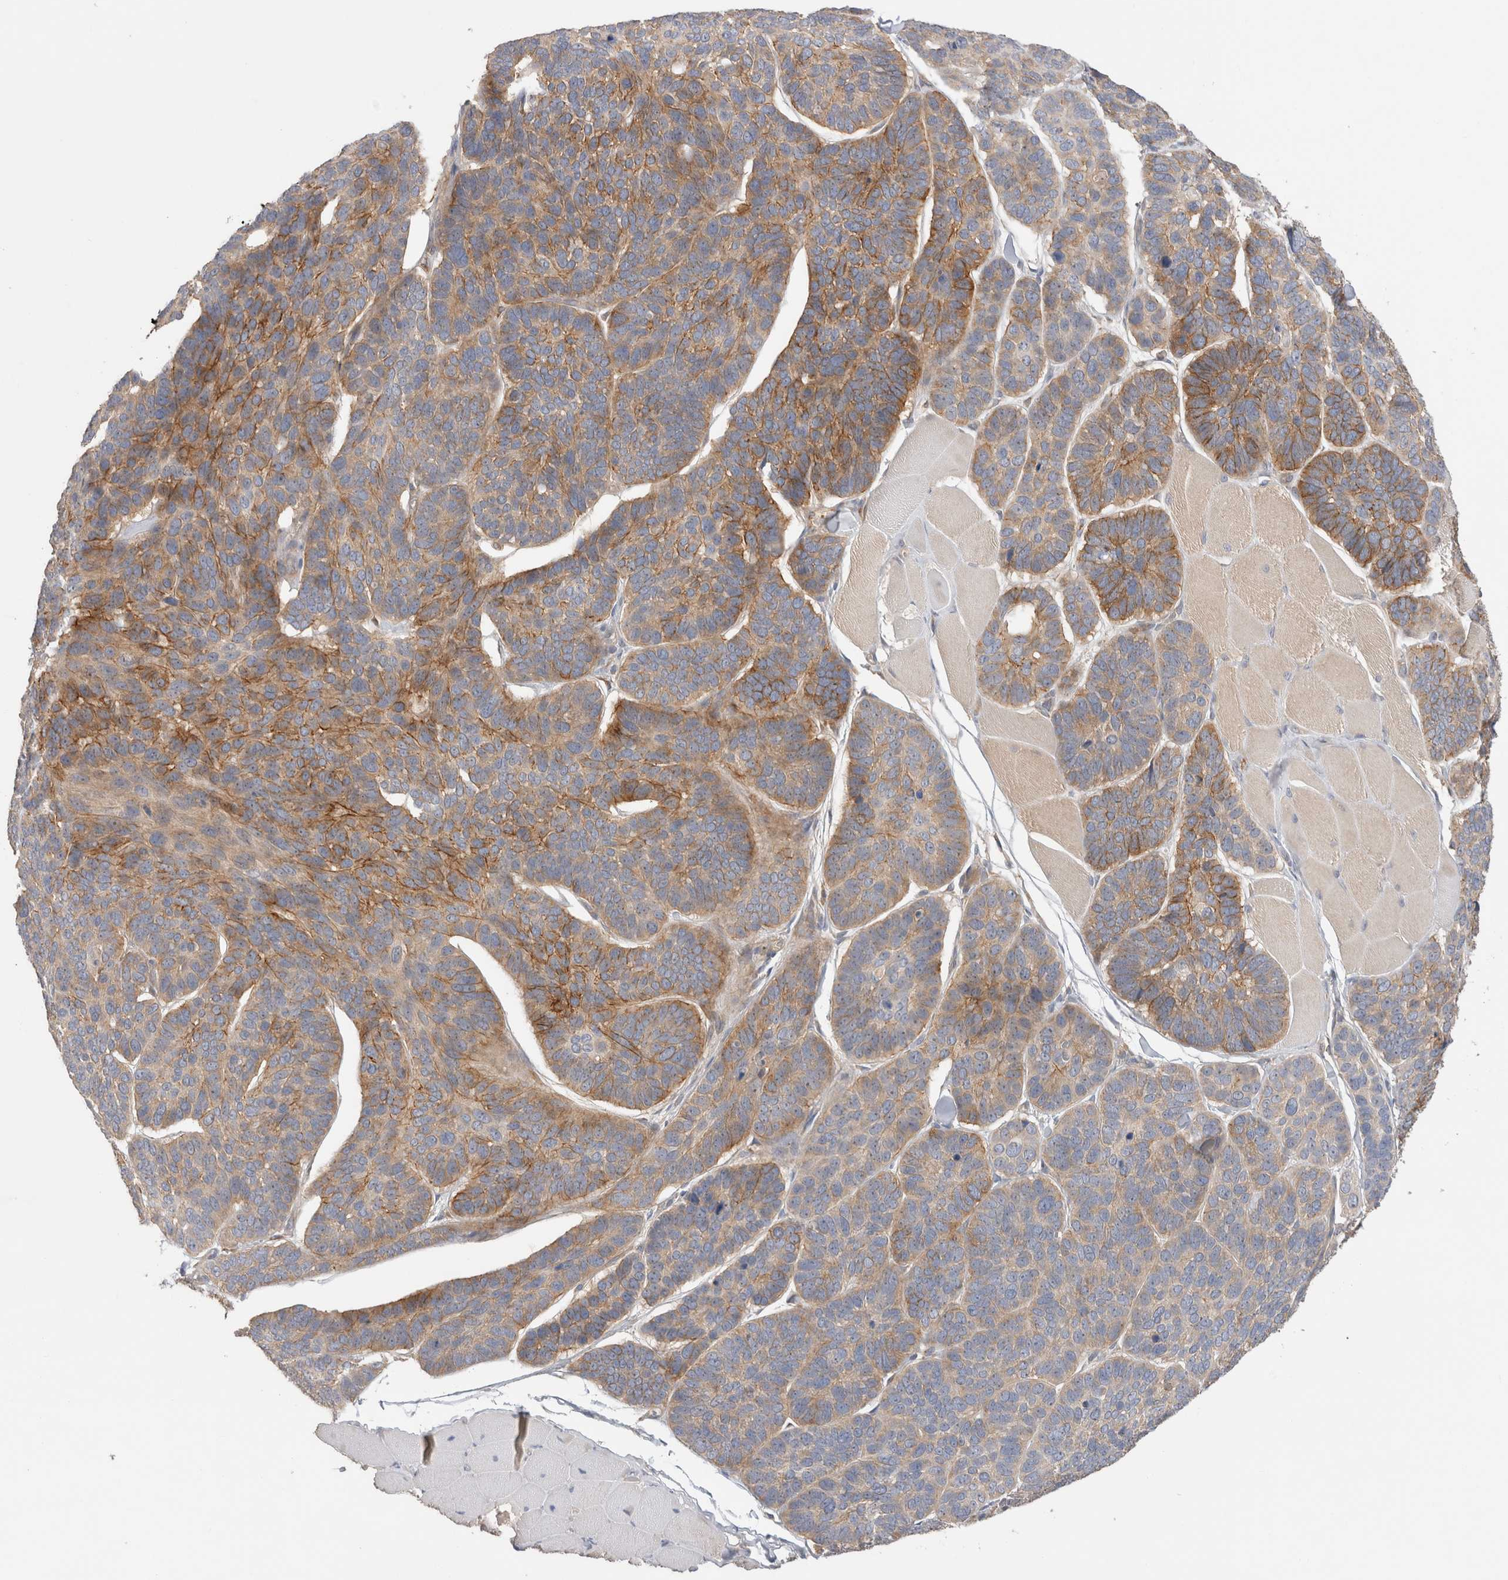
{"staining": {"intensity": "moderate", "quantity": "25%-75%", "location": "cytoplasmic/membranous"}, "tissue": "skin cancer", "cell_type": "Tumor cells", "image_type": "cancer", "snomed": [{"axis": "morphology", "description": "Basal cell carcinoma"}, {"axis": "topography", "description": "Skin"}], "caption": "A brown stain highlights moderate cytoplasmic/membranous expression of a protein in human skin basal cell carcinoma tumor cells.", "gene": "SGK3", "patient": {"sex": "male", "age": 62}}